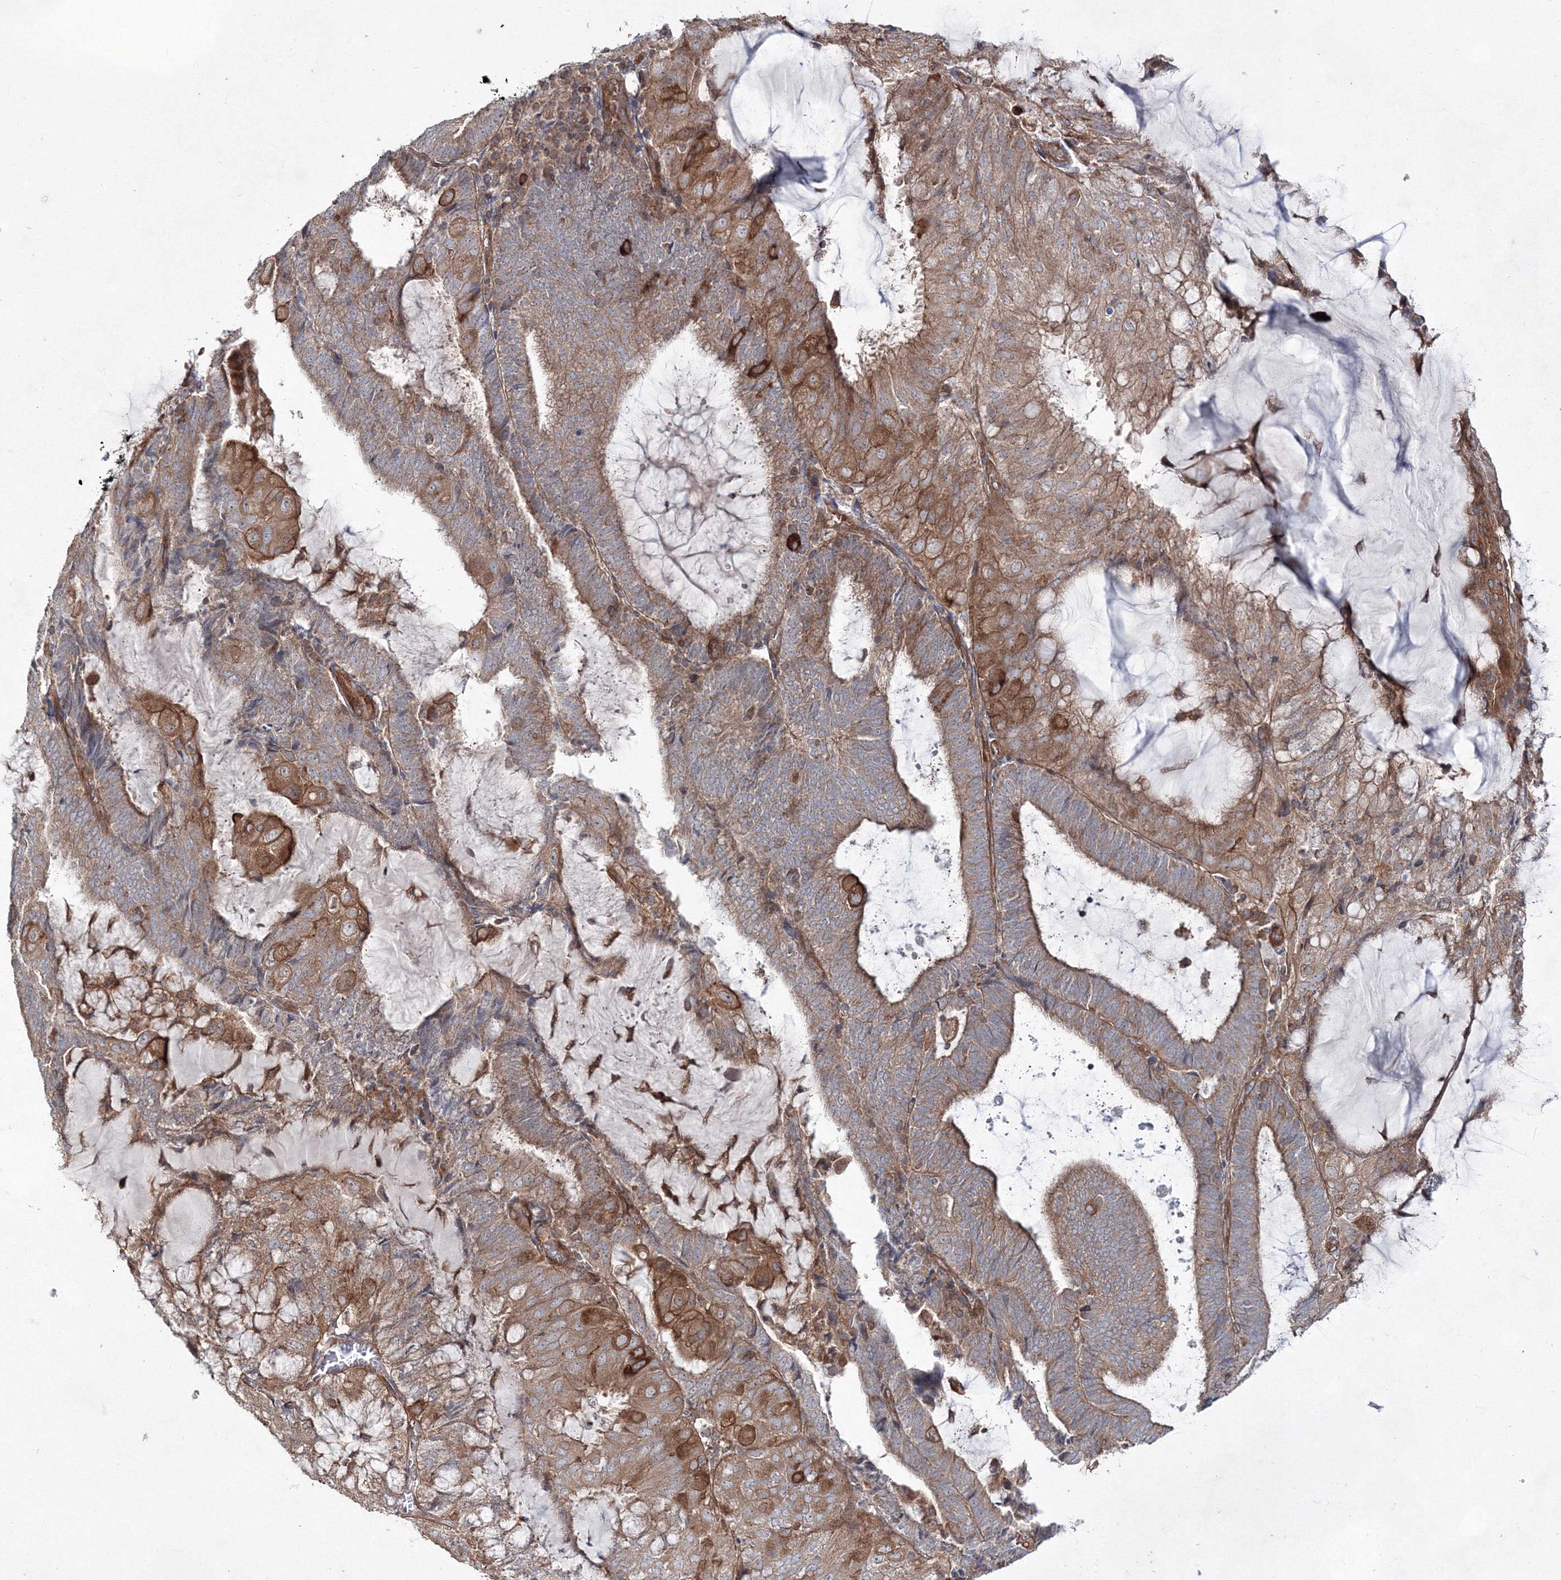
{"staining": {"intensity": "moderate", "quantity": "25%-75%", "location": "cytoplasmic/membranous"}, "tissue": "endometrial cancer", "cell_type": "Tumor cells", "image_type": "cancer", "snomed": [{"axis": "morphology", "description": "Adenocarcinoma, NOS"}, {"axis": "topography", "description": "Endometrium"}], "caption": "Approximately 25%-75% of tumor cells in adenocarcinoma (endometrial) demonstrate moderate cytoplasmic/membranous protein expression as visualized by brown immunohistochemical staining.", "gene": "EXOC6", "patient": {"sex": "female", "age": 81}}